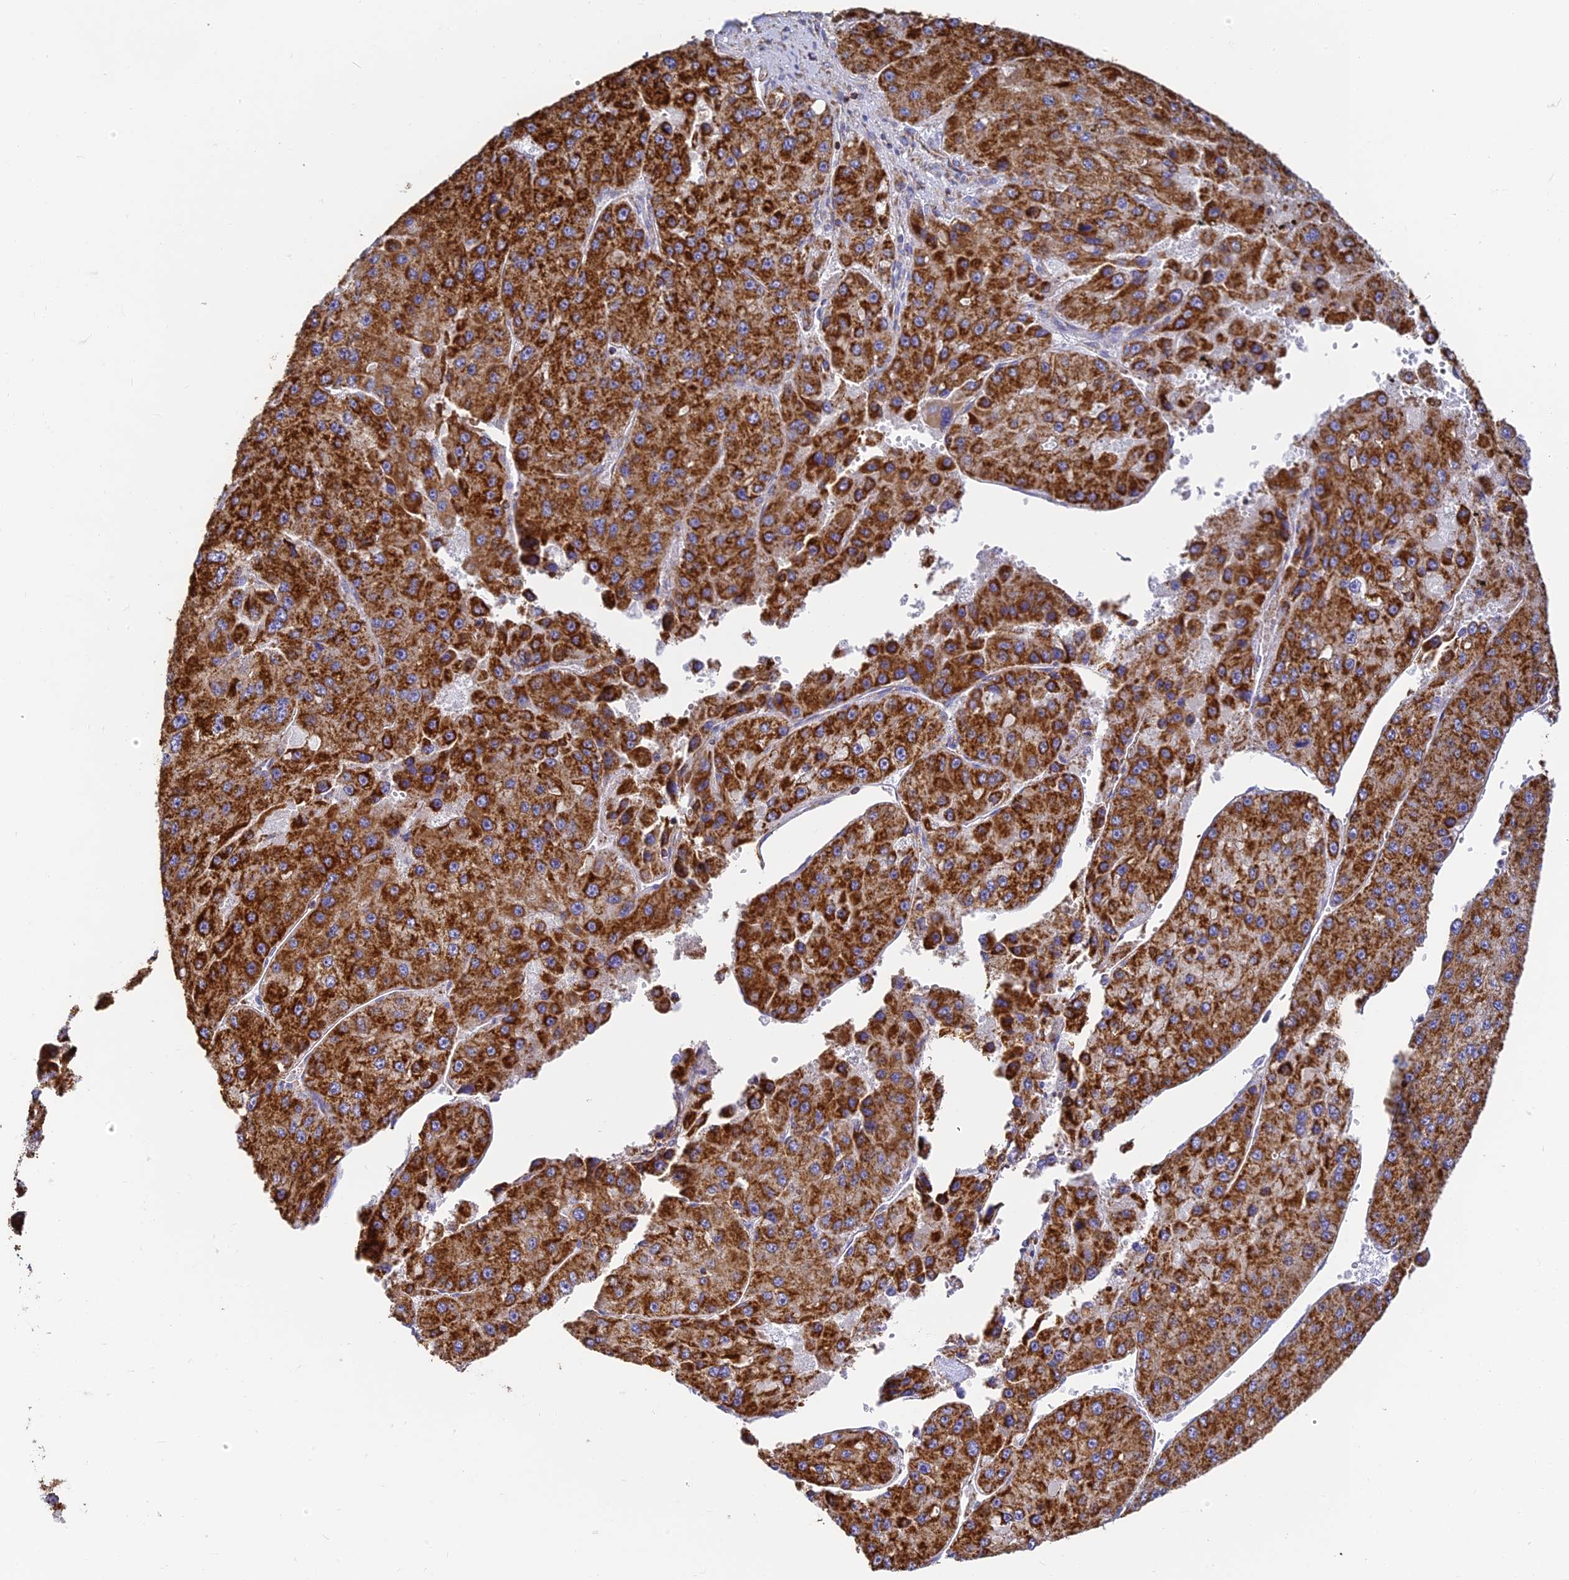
{"staining": {"intensity": "strong", "quantity": ">75%", "location": "cytoplasmic/membranous"}, "tissue": "liver cancer", "cell_type": "Tumor cells", "image_type": "cancer", "snomed": [{"axis": "morphology", "description": "Carcinoma, Hepatocellular, NOS"}, {"axis": "topography", "description": "Liver"}], "caption": "Liver hepatocellular carcinoma stained with a brown dye displays strong cytoplasmic/membranous positive expression in approximately >75% of tumor cells.", "gene": "COX6C", "patient": {"sex": "female", "age": 73}}